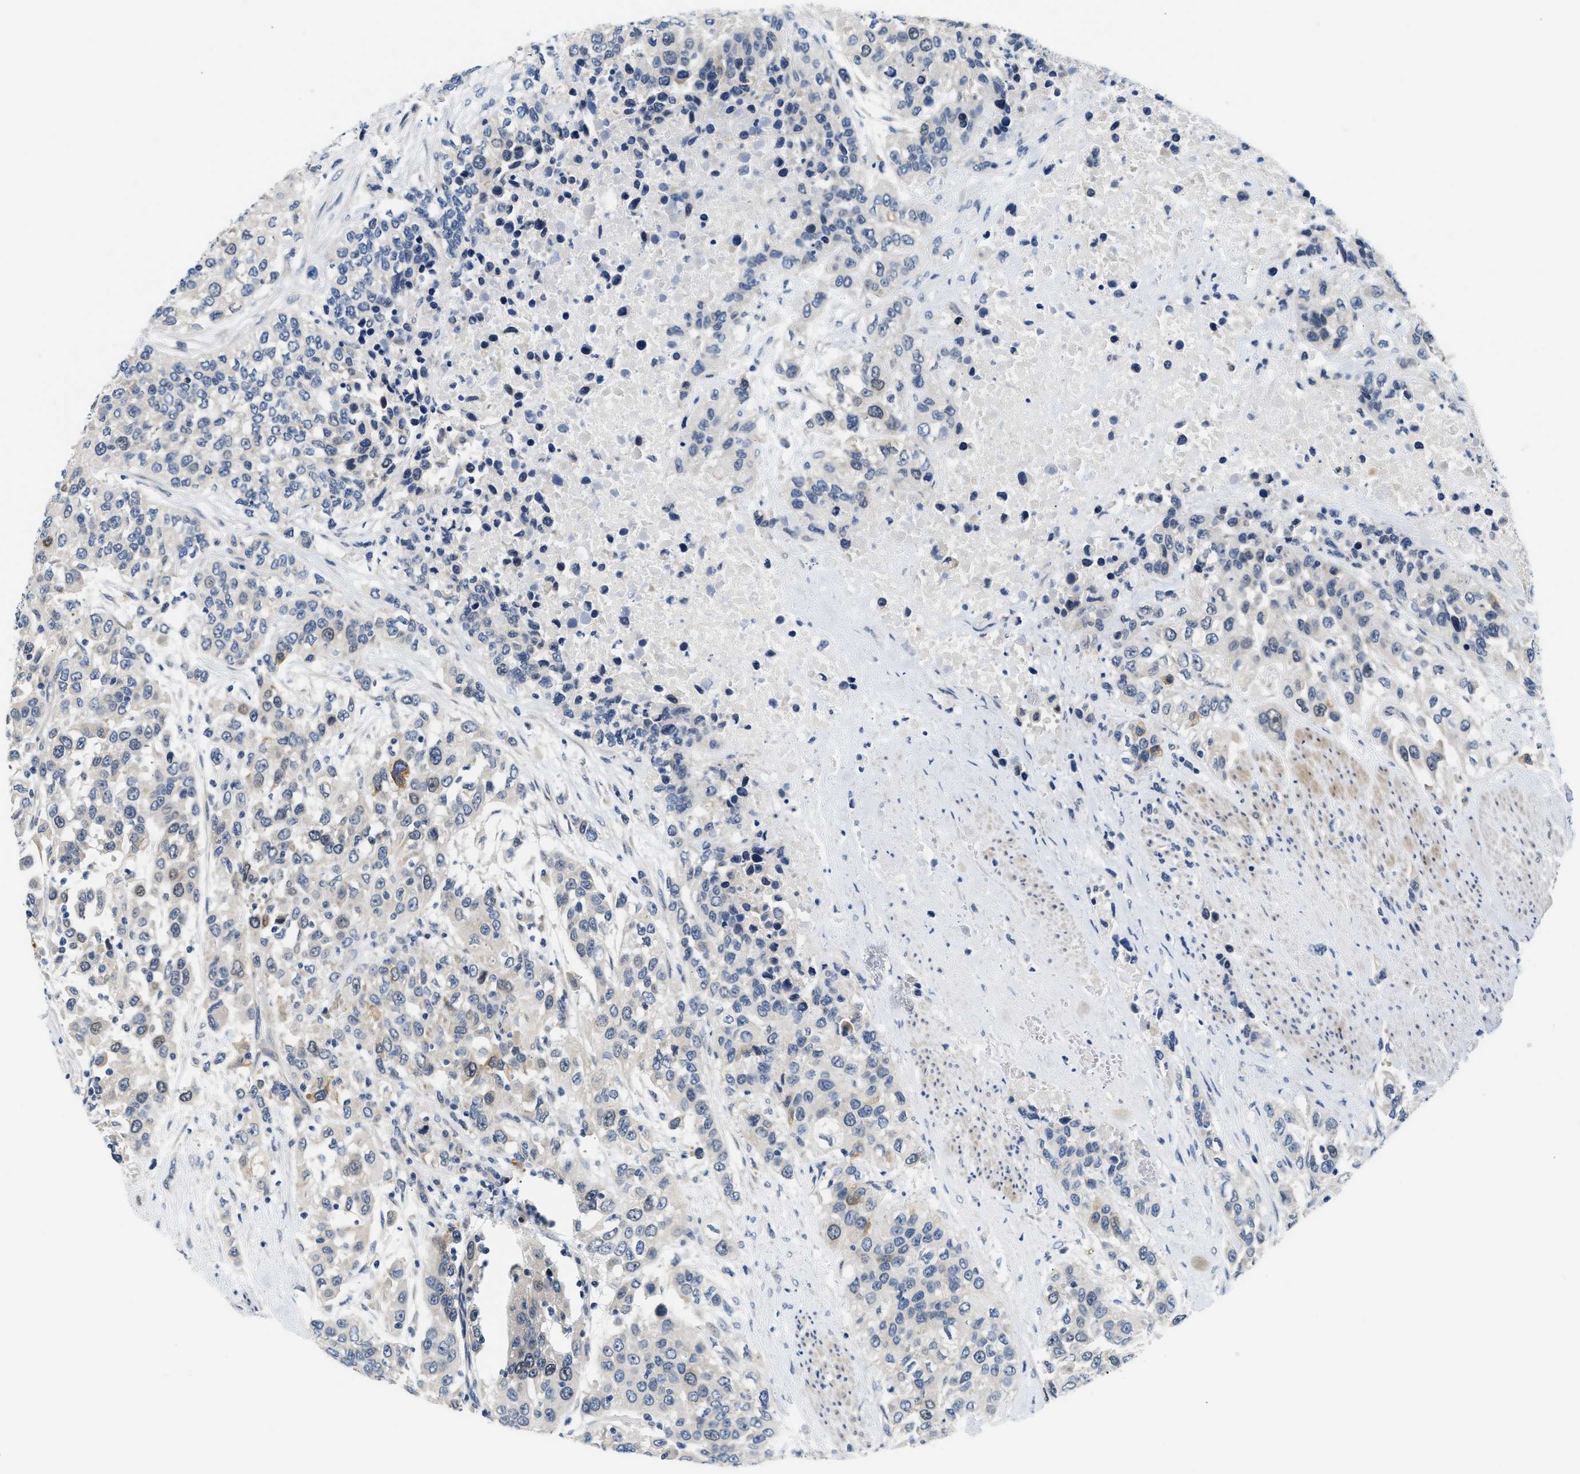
{"staining": {"intensity": "moderate", "quantity": "<25%", "location": "cytoplasmic/membranous"}, "tissue": "urothelial cancer", "cell_type": "Tumor cells", "image_type": "cancer", "snomed": [{"axis": "morphology", "description": "Urothelial carcinoma, High grade"}, {"axis": "topography", "description": "Urinary bladder"}], "caption": "Urothelial carcinoma (high-grade) stained with a brown dye reveals moderate cytoplasmic/membranous positive positivity in approximately <25% of tumor cells.", "gene": "CLGN", "patient": {"sex": "female", "age": 80}}